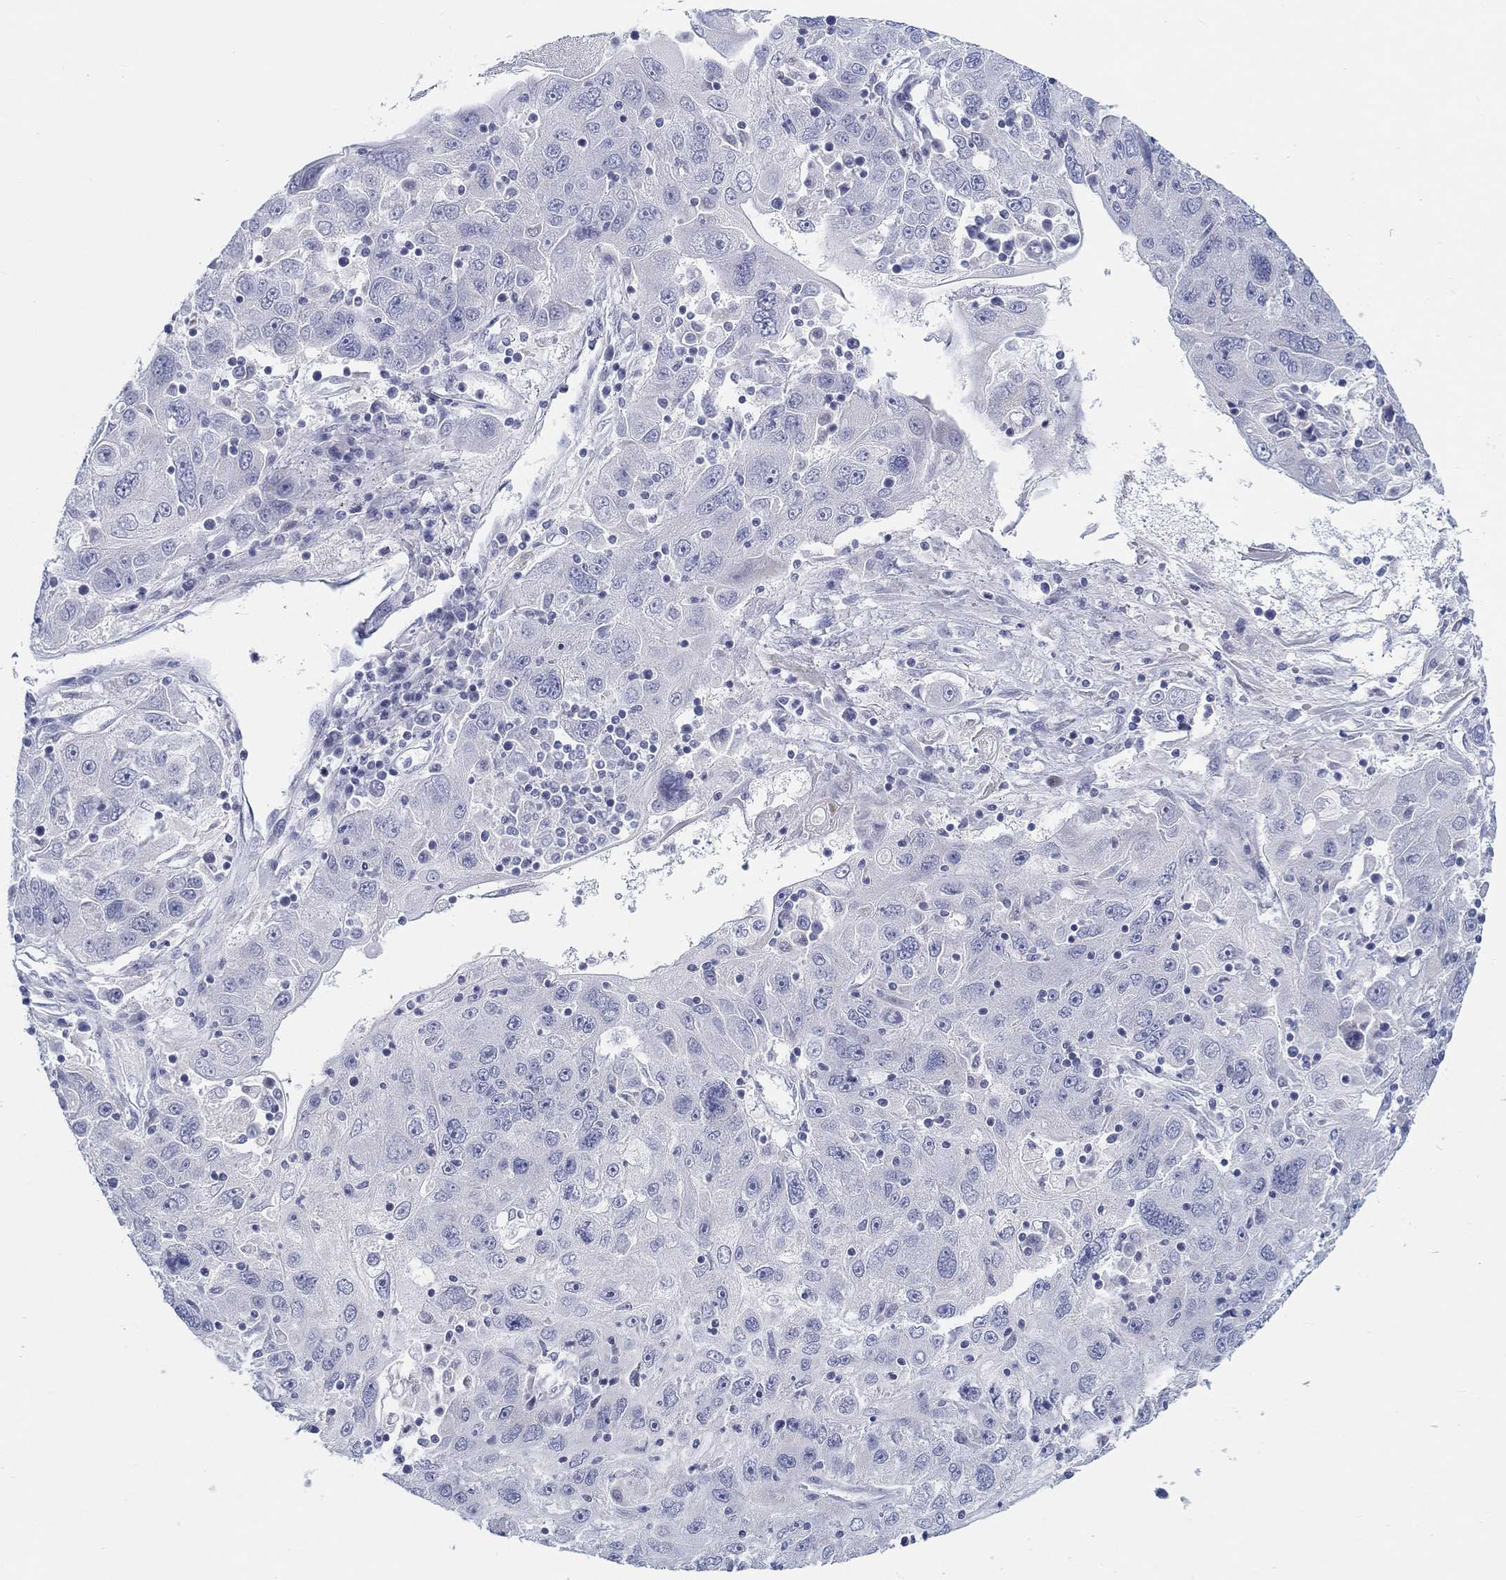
{"staining": {"intensity": "negative", "quantity": "none", "location": "none"}, "tissue": "stomach cancer", "cell_type": "Tumor cells", "image_type": "cancer", "snomed": [{"axis": "morphology", "description": "Adenocarcinoma, NOS"}, {"axis": "topography", "description": "Stomach"}], "caption": "This is an IHC histopathology image of stomach cancer. There is no staining in tumor cells.", "gene": "HAPLN4", "patient": {"sex": "male", "age": 56}}